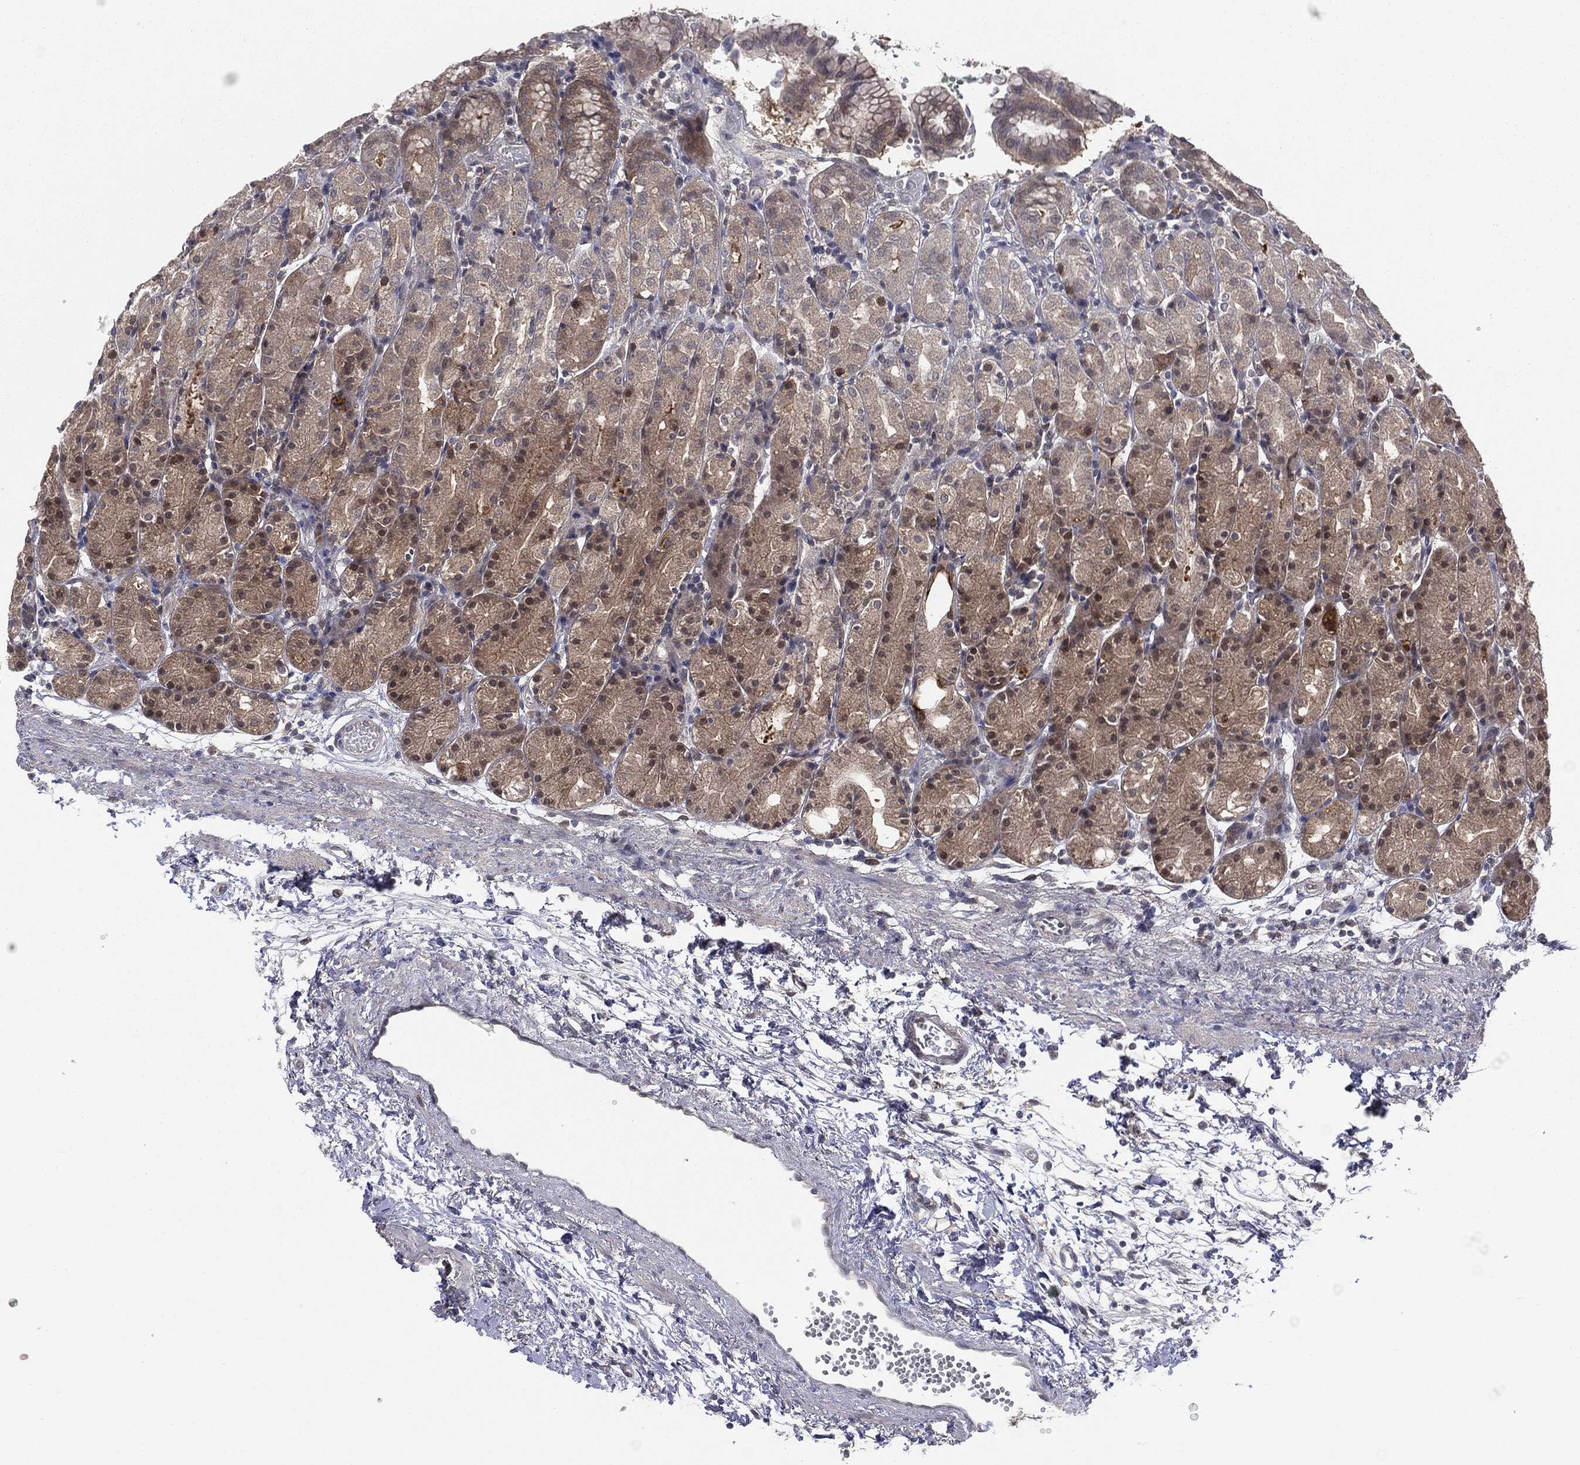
{"staining": {"intensity": "moderate", "quantity": ">75%", "location": "cytoplasmic/membranous"}, "tissue": "stomach", "cell_type": "Glandular cells", "image_type": "normal", "snomed": [{"axis": "morphology", "description": "Normal tissue, NOS"}, {"axis": "morphology", "description": "Adenocarcinoma, NOS"}, {"axis": "topography", "description": "Stomach"}], "caption": "Stomach stained with immunohistochemistry shows moderate cytoplasmic/membranous staining in approximately >75% of glandular cells. The staining is performed using DAB (3,3'-diaminobenzidine) brown chromogen to label protein expression. The nuclei are counter-stained blue using hematoxylin.", "gene": "KRT7", "patient": {"sex": "female", "age": 81}}